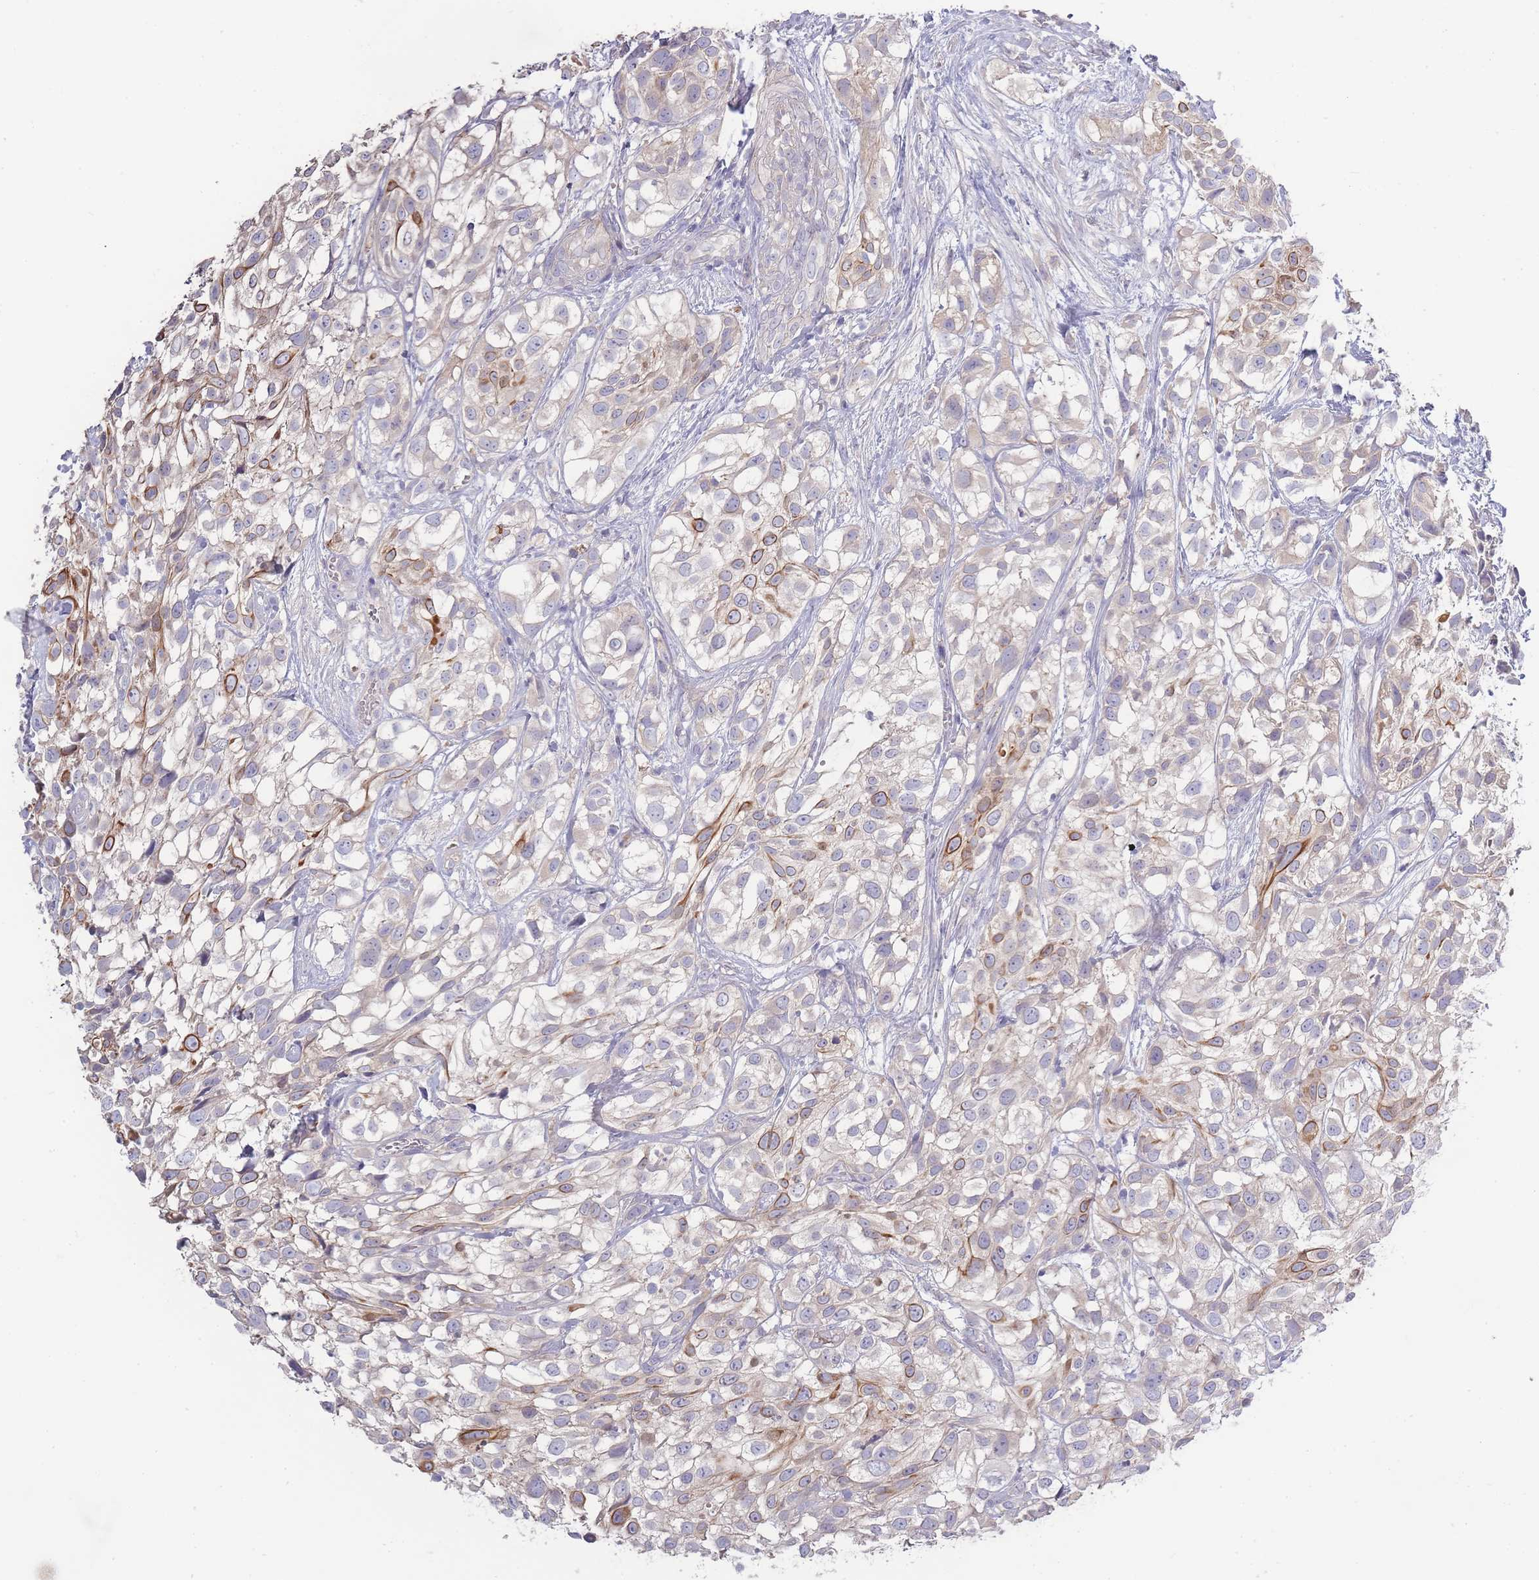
{"staining": {"intensity": "moderate", "quantity": "<25%", "location": "cytoplasmic/membranous"}, "tissue": "urothelial cancer", "cell_type": "Tumor cells", "image_type": "cancer", "snomed": [{"axis": "morphology", "description": "Urothelial carcinoma, High grade"}, {"axis": "topography", "description": "Urinary bladder"}], "caption": "Protein staining of urothelial cancer tissue reveals moderate cytoplasmic/membranous staining in approximately <25% of tumor cells.", "gene": "SPHKAP", "patient": {"sex": "male", "age": 56}}